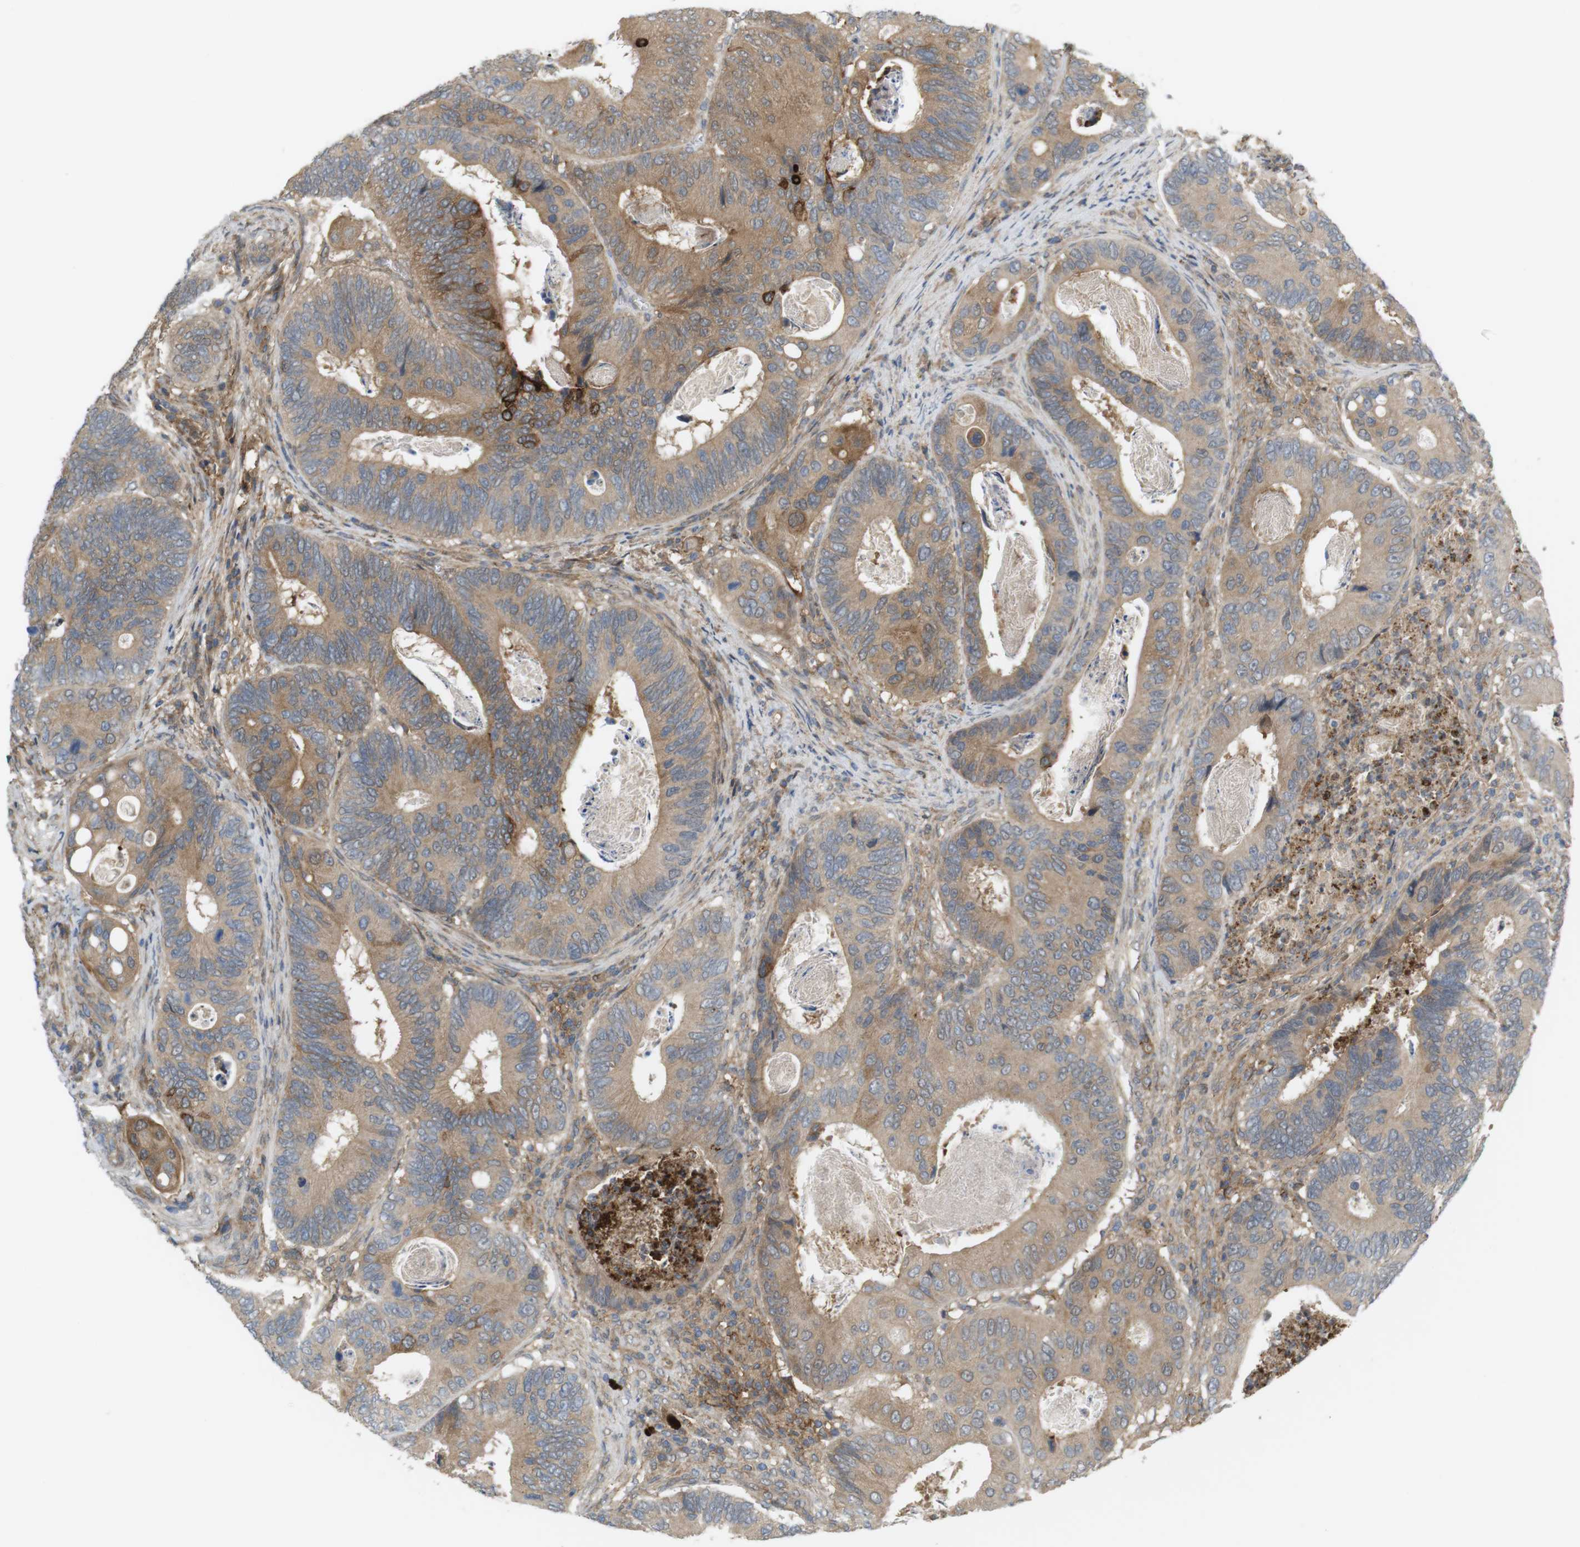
{"staining": {"intensity": "moderate", "quantity": ">75%", "location": "cytoplasmic/membranous"}, "tissue": "colorectal cancer", "cell_type": "Tumor cells", "image_type": "cancer", "snomed": [{"axis": "morphology", "description": "Inflammation, NOS"}, {"axis": "morphology", "description": "Adenocarcinoma, NOS"}, {"axis": "topography", "description": "Colon"}], "caption": "A histopathology image of adenocarcinoma (colorectal) stained for a protein shows moderate cytoplasmic/membranous brown staining in tumor cells.", "gene": "DDAH2", "patient": {"sex": "male", "age": 72}}